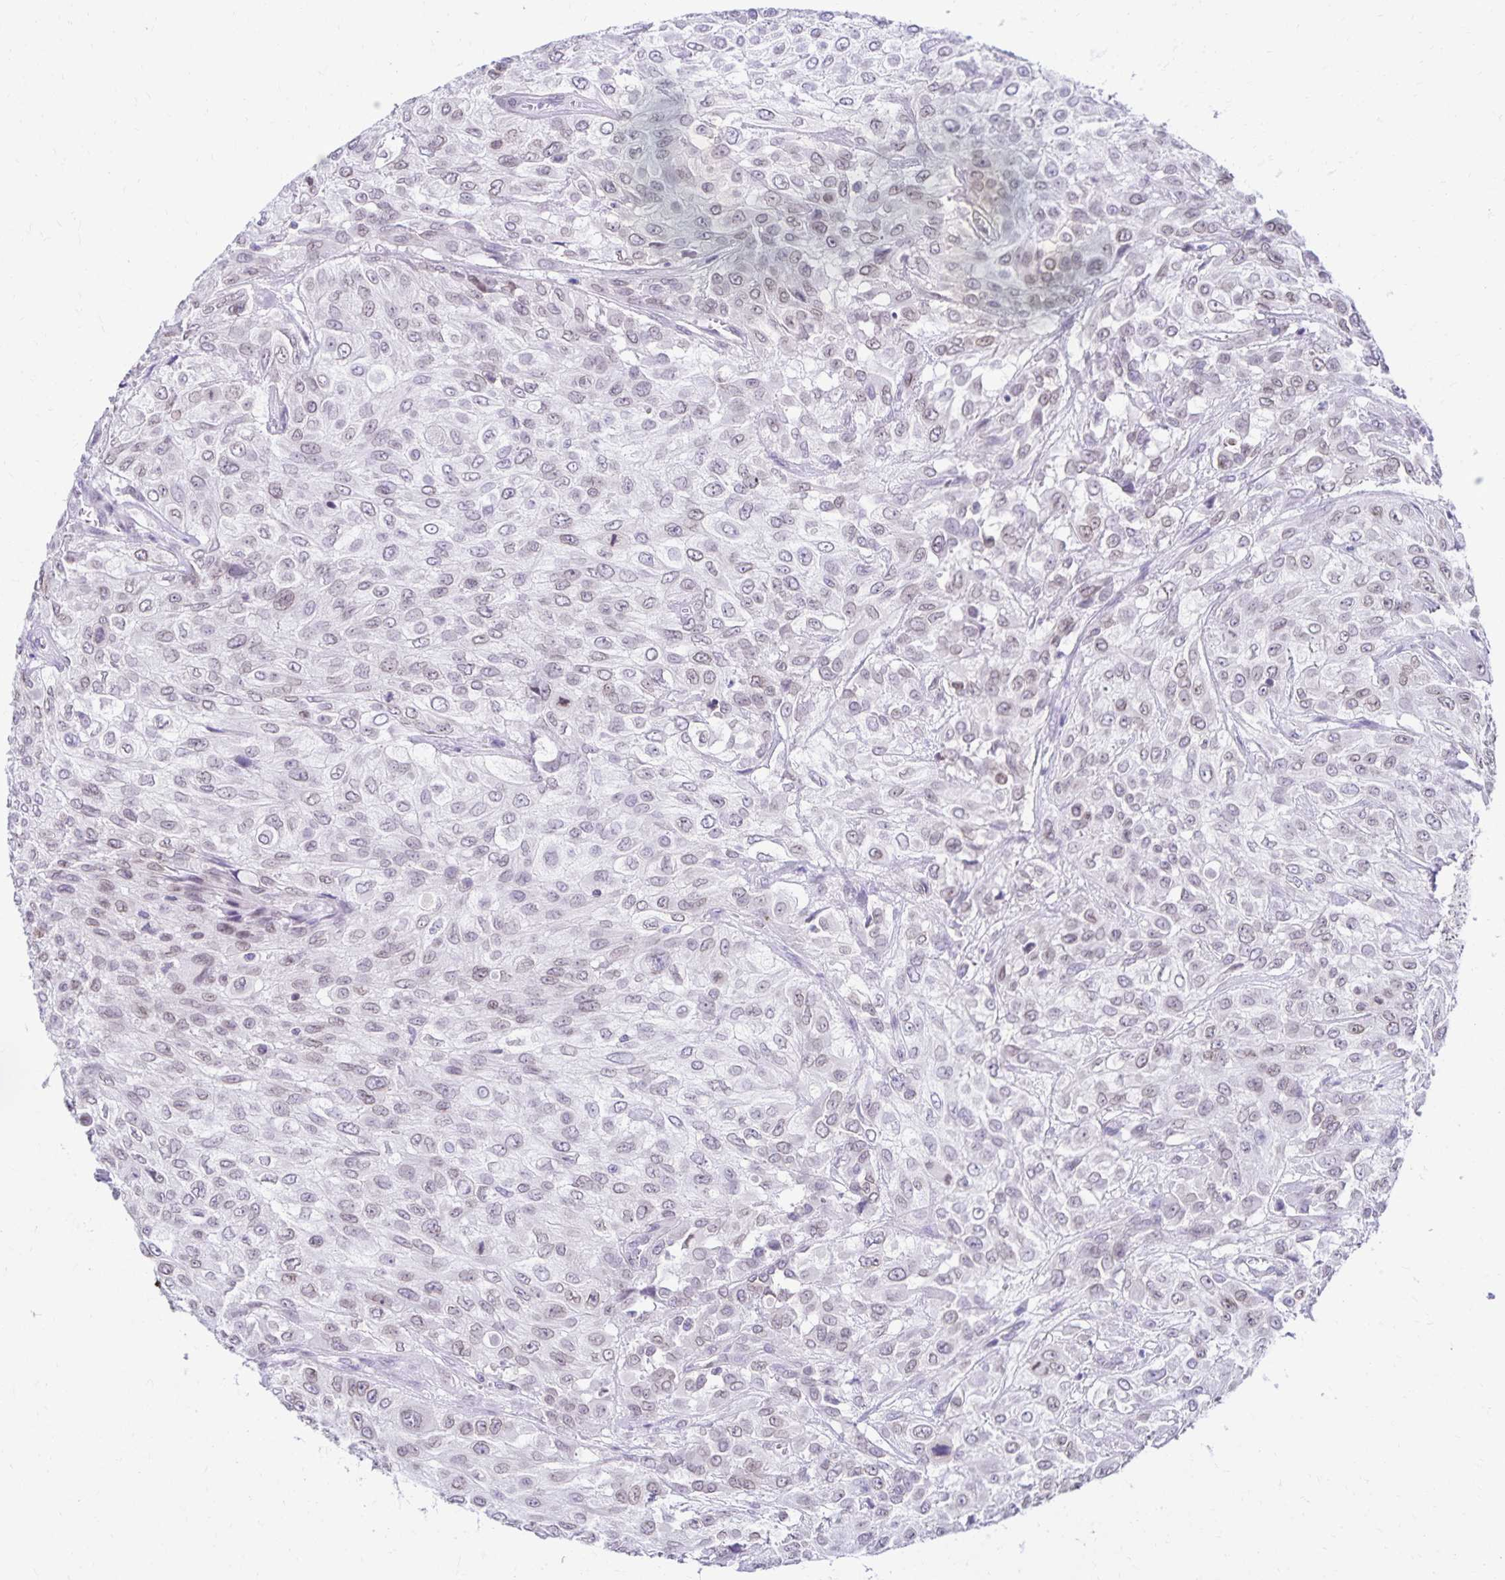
{"staining": {"intensity": "weak", "quantity": "<25%", "location": "nuclear"}, "tissue": "urothelial cancer", "cell_type": "Tumor cells", "image_type": "cancer", "snomed": [{"axis": "morphology", "description": "Urothelial carcinoma, High grade"}, {"axis": "topography", "description": "Urinary bladder"}], "caption": "Immunohistochemical staining of human urothelial carcinoma (high-grade) displays no significant staining in tumor cells.", "gene": "FAM166C", "patient": {"sex": "male", "age": 57}}